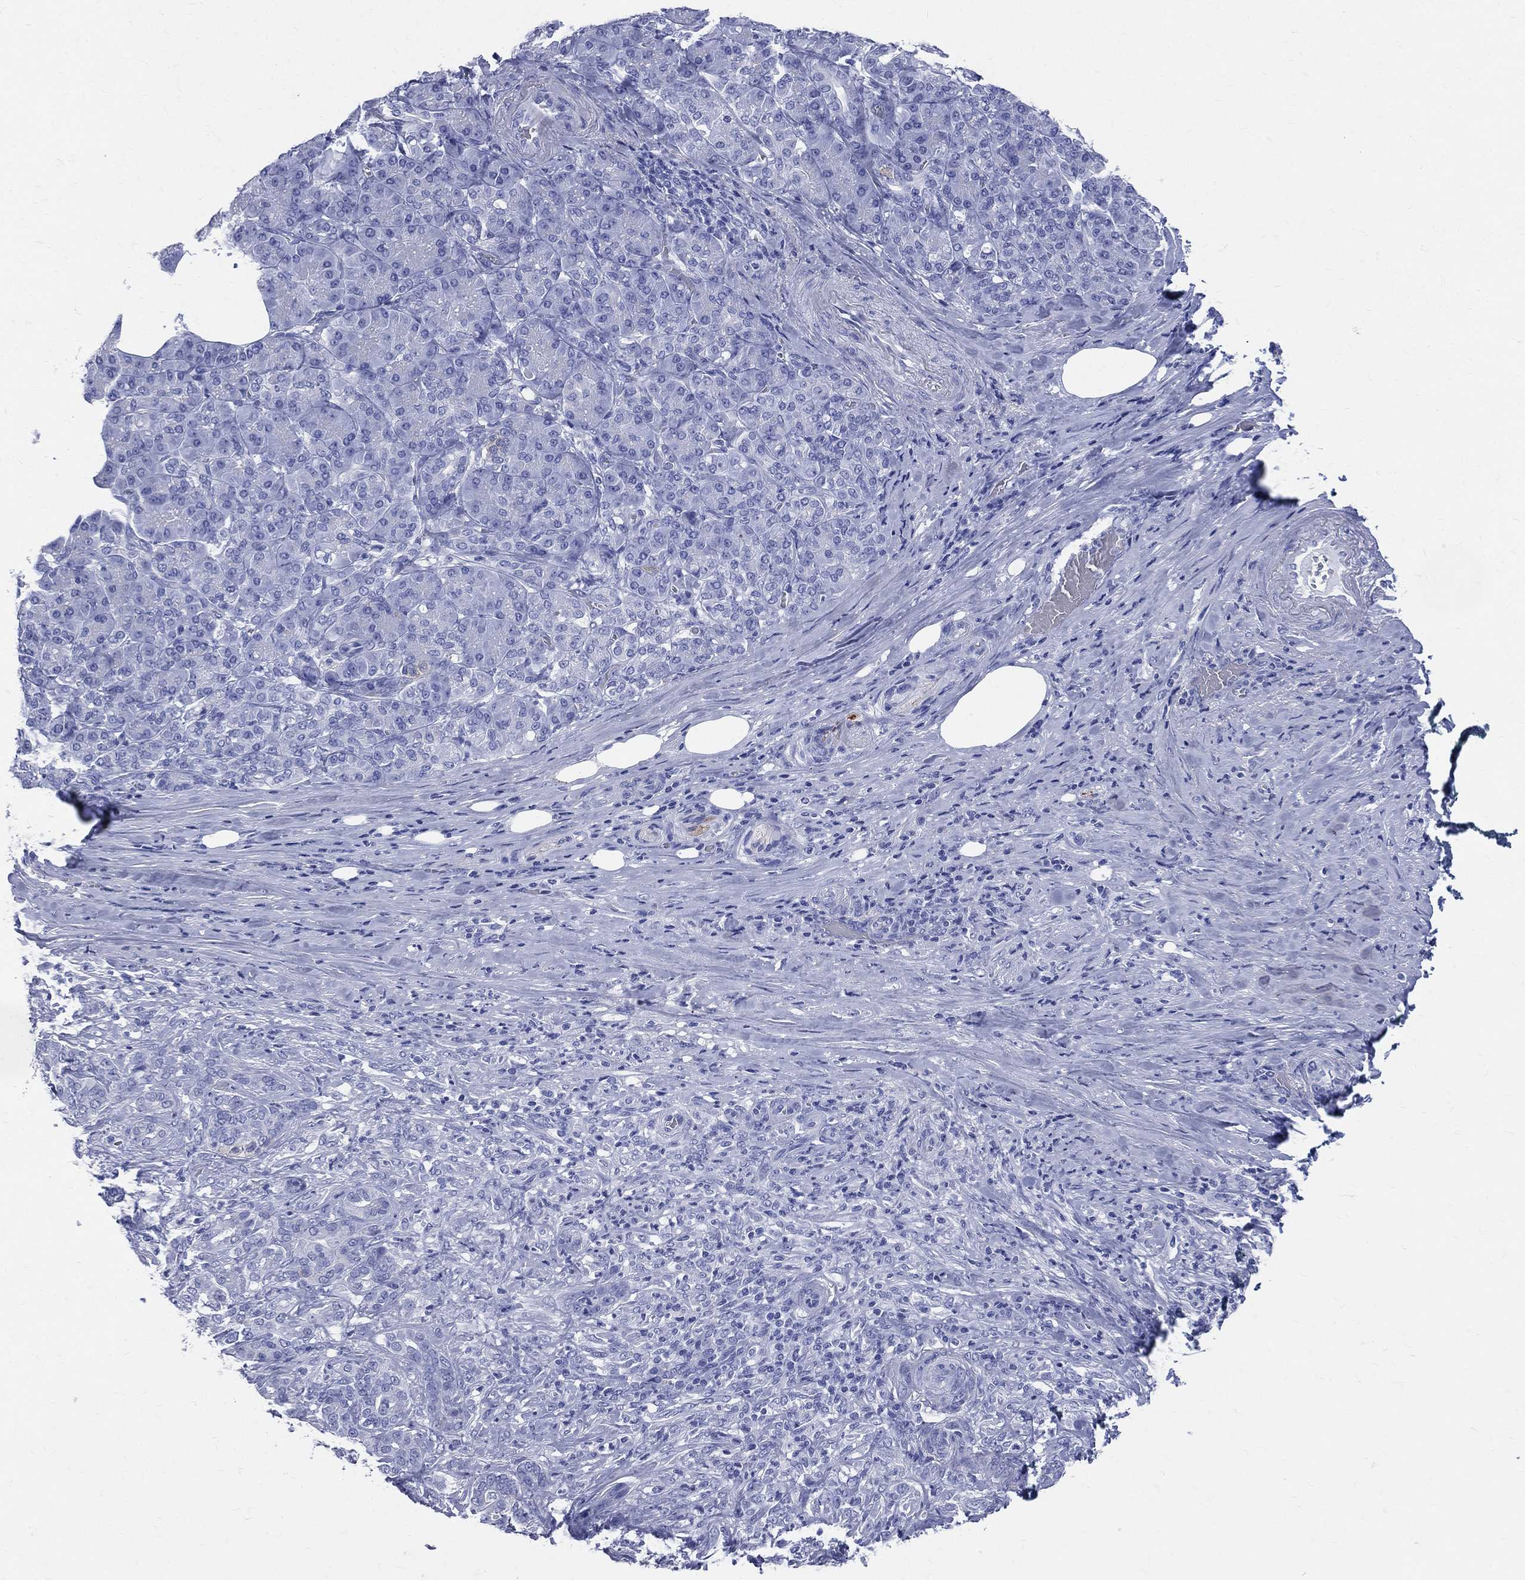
{"staining": {"intensity": "negative", "quantity": "none", "location": "none"}, "tissue": "pancreatic cancer", "cell_type": "Tumor cells", "image_type": "cancer", "snomed": [{"axis": "morphology", "description": "Normal tissue, NOS"}, {"axis": "morphology", "description": "Inflammation, NOS"}, {"axis": "morphology", "description": "Adenocarcinoma, NOS"}, {"axis": "topography", "description": "Pancreas"}], "caption": "The photomicrograph shows no significant expression in tumor cells of pancreatic adenocarcinoma. (Stains: DAB (3,3'-diaminobenzidine) IHC with hematoxylin counter stain, Microscopy: brightfield microscopy at high magnification).", "gene": "SYP", "patient": {"sex": "male", "age": 57}}